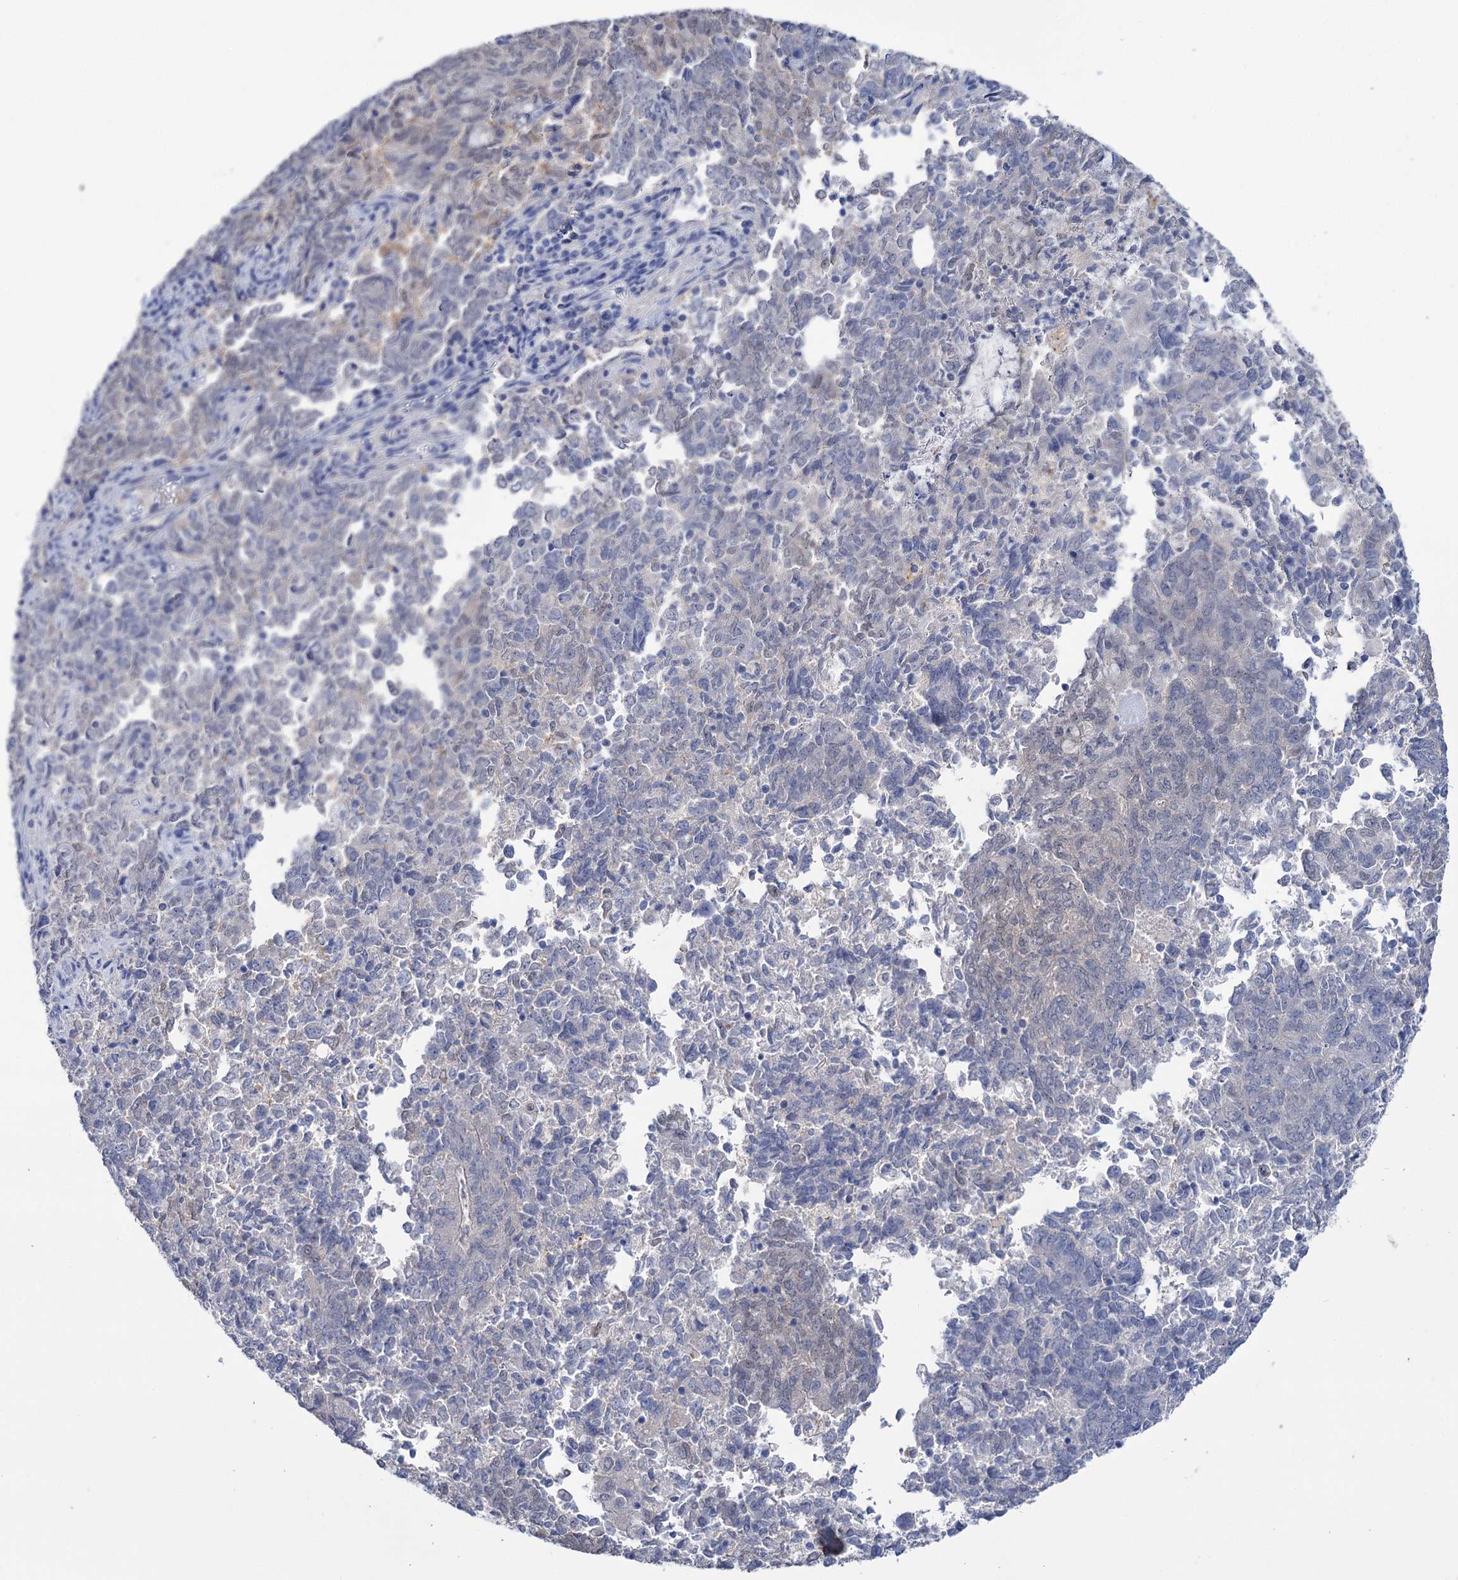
{"staining": {"intensity": "negative", "quantity": "none", "location": "none"}, "tissue": "endometrial cancer", "cell_type": "Tumor cells", "image_type": "cancer", "snomed": [{"axis": "morphology", "description": "Adenocarcinoma, NOS"}, {"axis": "topography", "description": "Endometrium"}], "caption": "Micrograph shows no significant protein expression in tumor cells of adenocarcinoma (endometrial).", "gene": "LYZL4", "patient": {"sex": "female", "age": 80}}